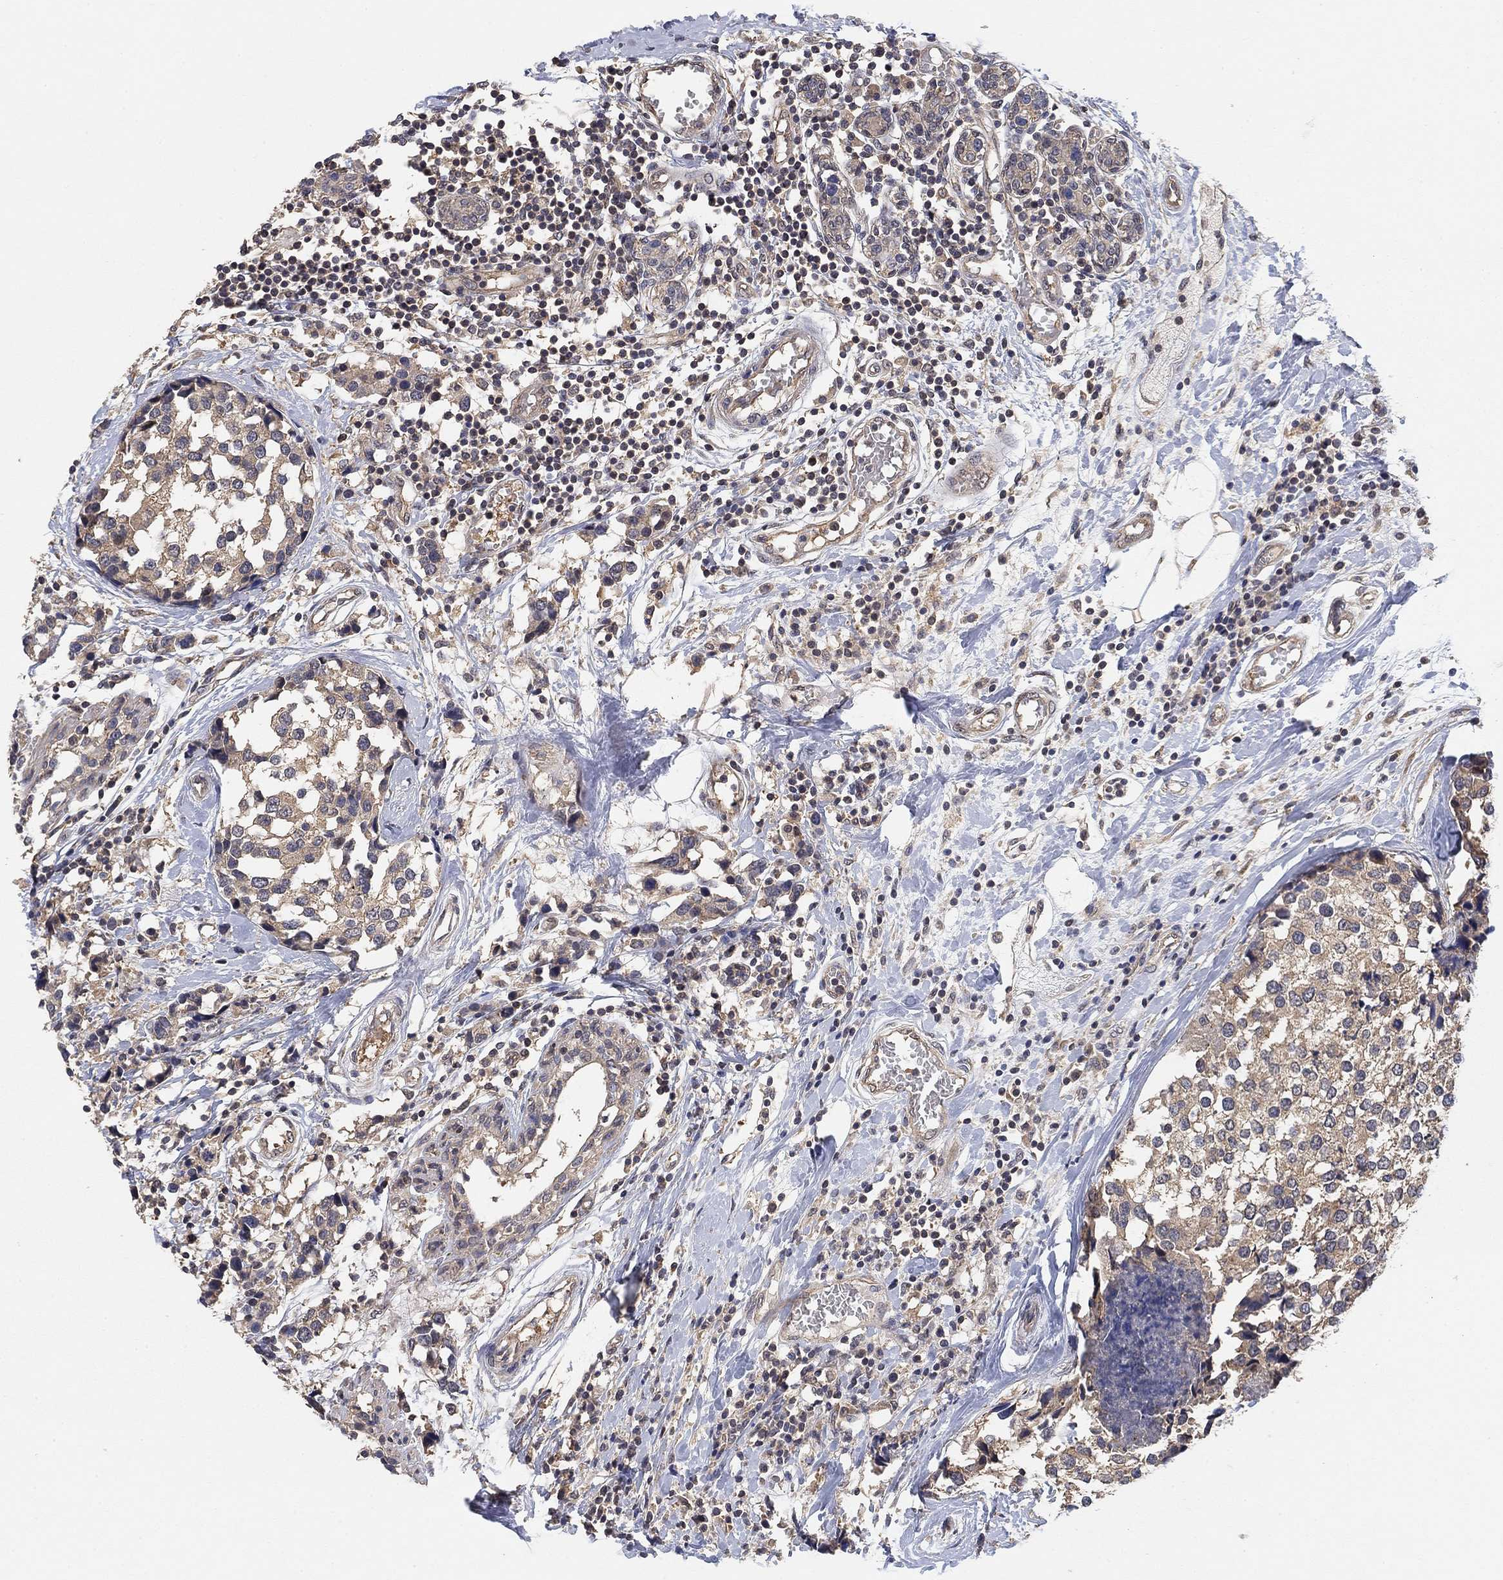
{"staining": {"intensity": "negative", "quantity": "none", "location": "none"}, "tissue": "breast cancer", "cell_type": "Tumor cells", "image_type": "cancer", "snomed": [{"axis": "morphology", "description": "Lobular carcinoma"}, {"axis": "topography", "description": "Breast"}], "caption": "IHC photomicrograph of lobular carcinoma (breast) stained for a protein (brown), which demonstrates no positivity in tumor cells. (IHC, brightfield microscopy, high magnification).", "gene": "CCDC43", "patient": {"sex": "female", "age": 59}}